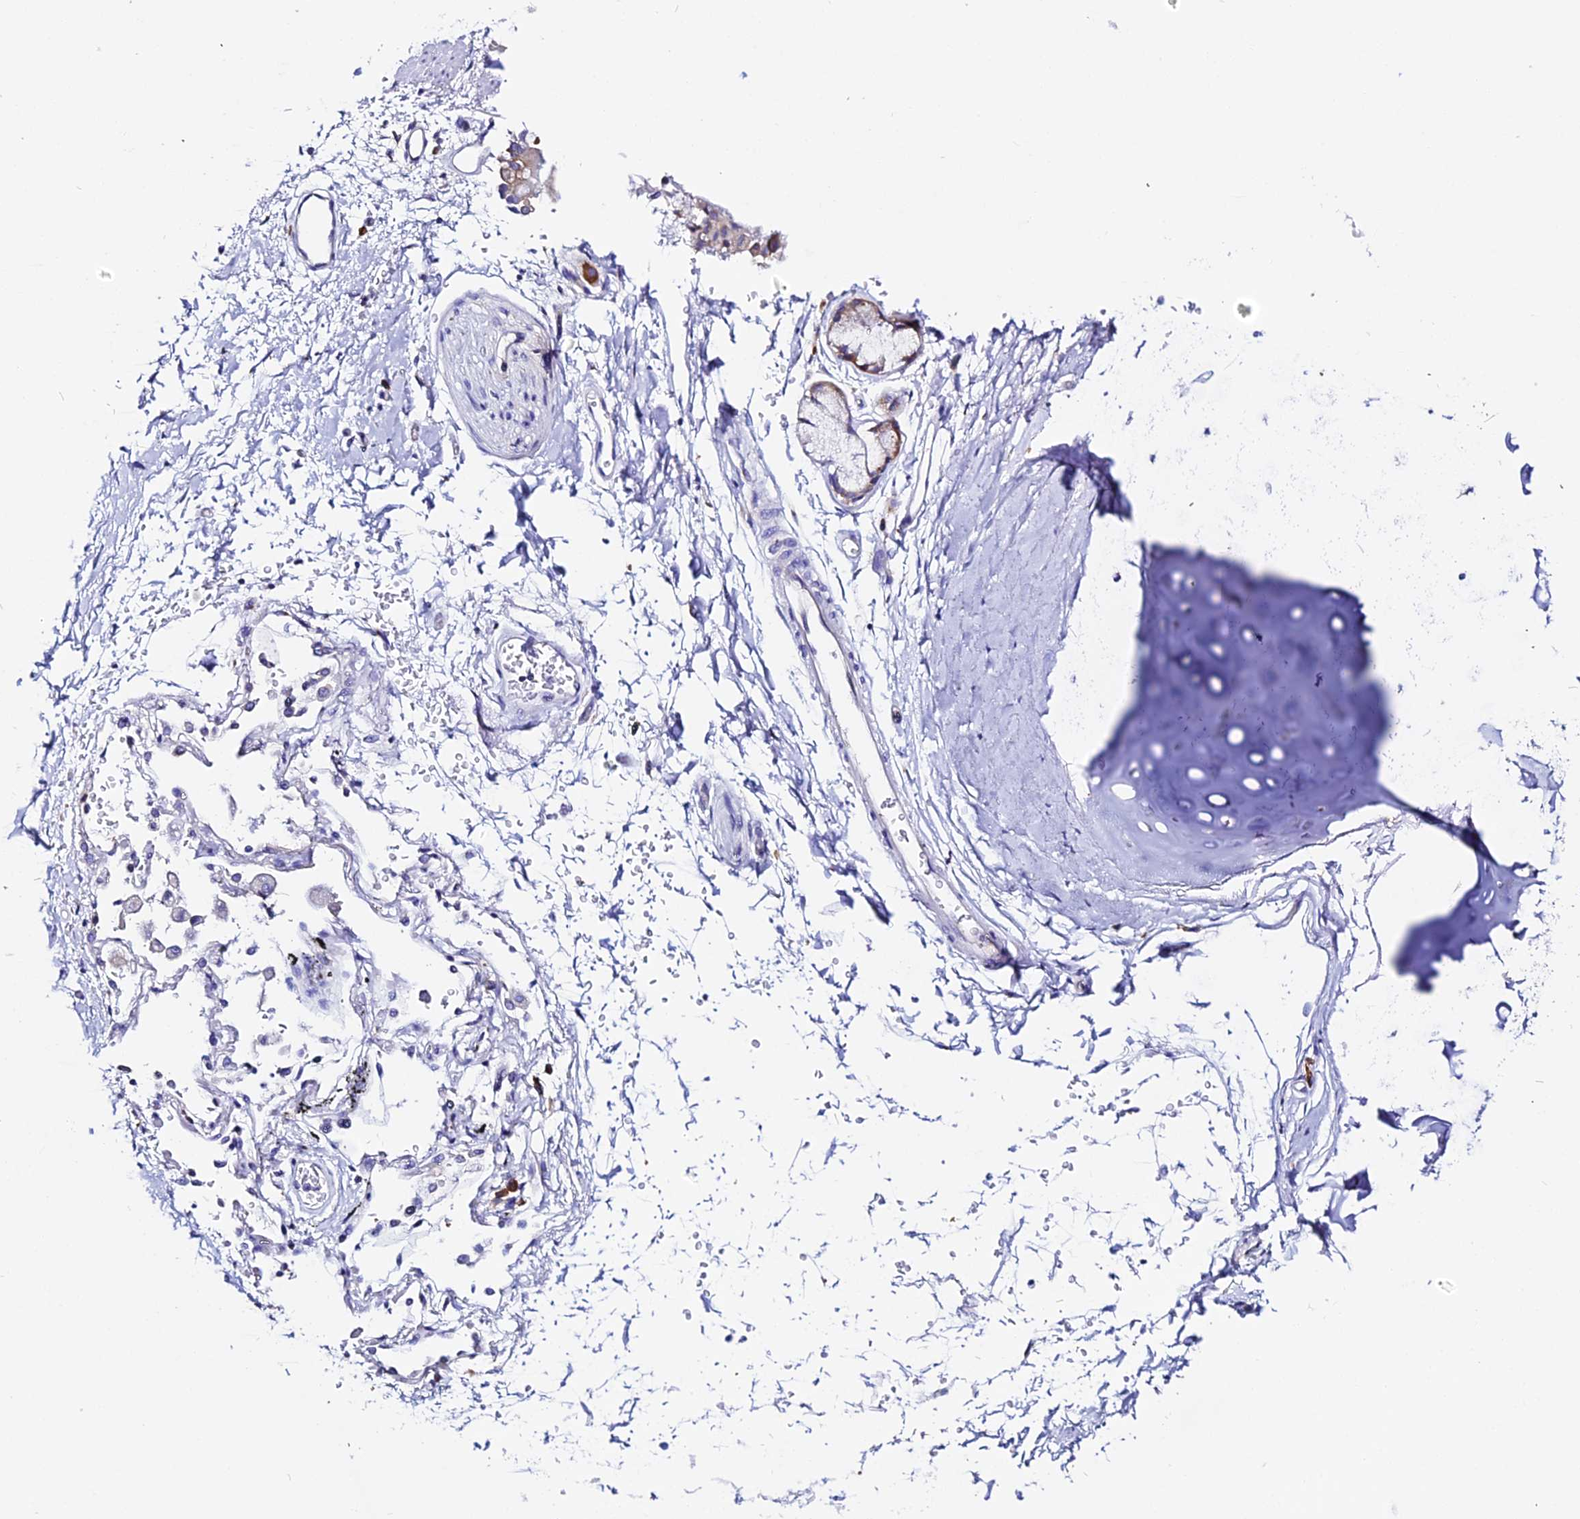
{"staining": {"intensity": "negative", "quantity": "none", "location": "none"}, "tissue": "adipose tissue", "cell_type": "Adipocytes", "image_type": "normal", "snomed": [{"axis": "morphology", "description": "Normal tissue, NOS"}, {"axis": "topography", "description": "Cartilage tissue"}], "caption": "Immunohistochemistry (IHC) of unremarkable human adipose tissue demonstrates no positivity in adipocytes. Brightfield microscopy of immunohistochemistry (IHC) stained with DAB (3,3'-diaminobenzidine) (brown) and hematoxylin (blue), captured at high magnification.", "gene": "EEF1G", "patient": {"sex": "male", "age": 73}}